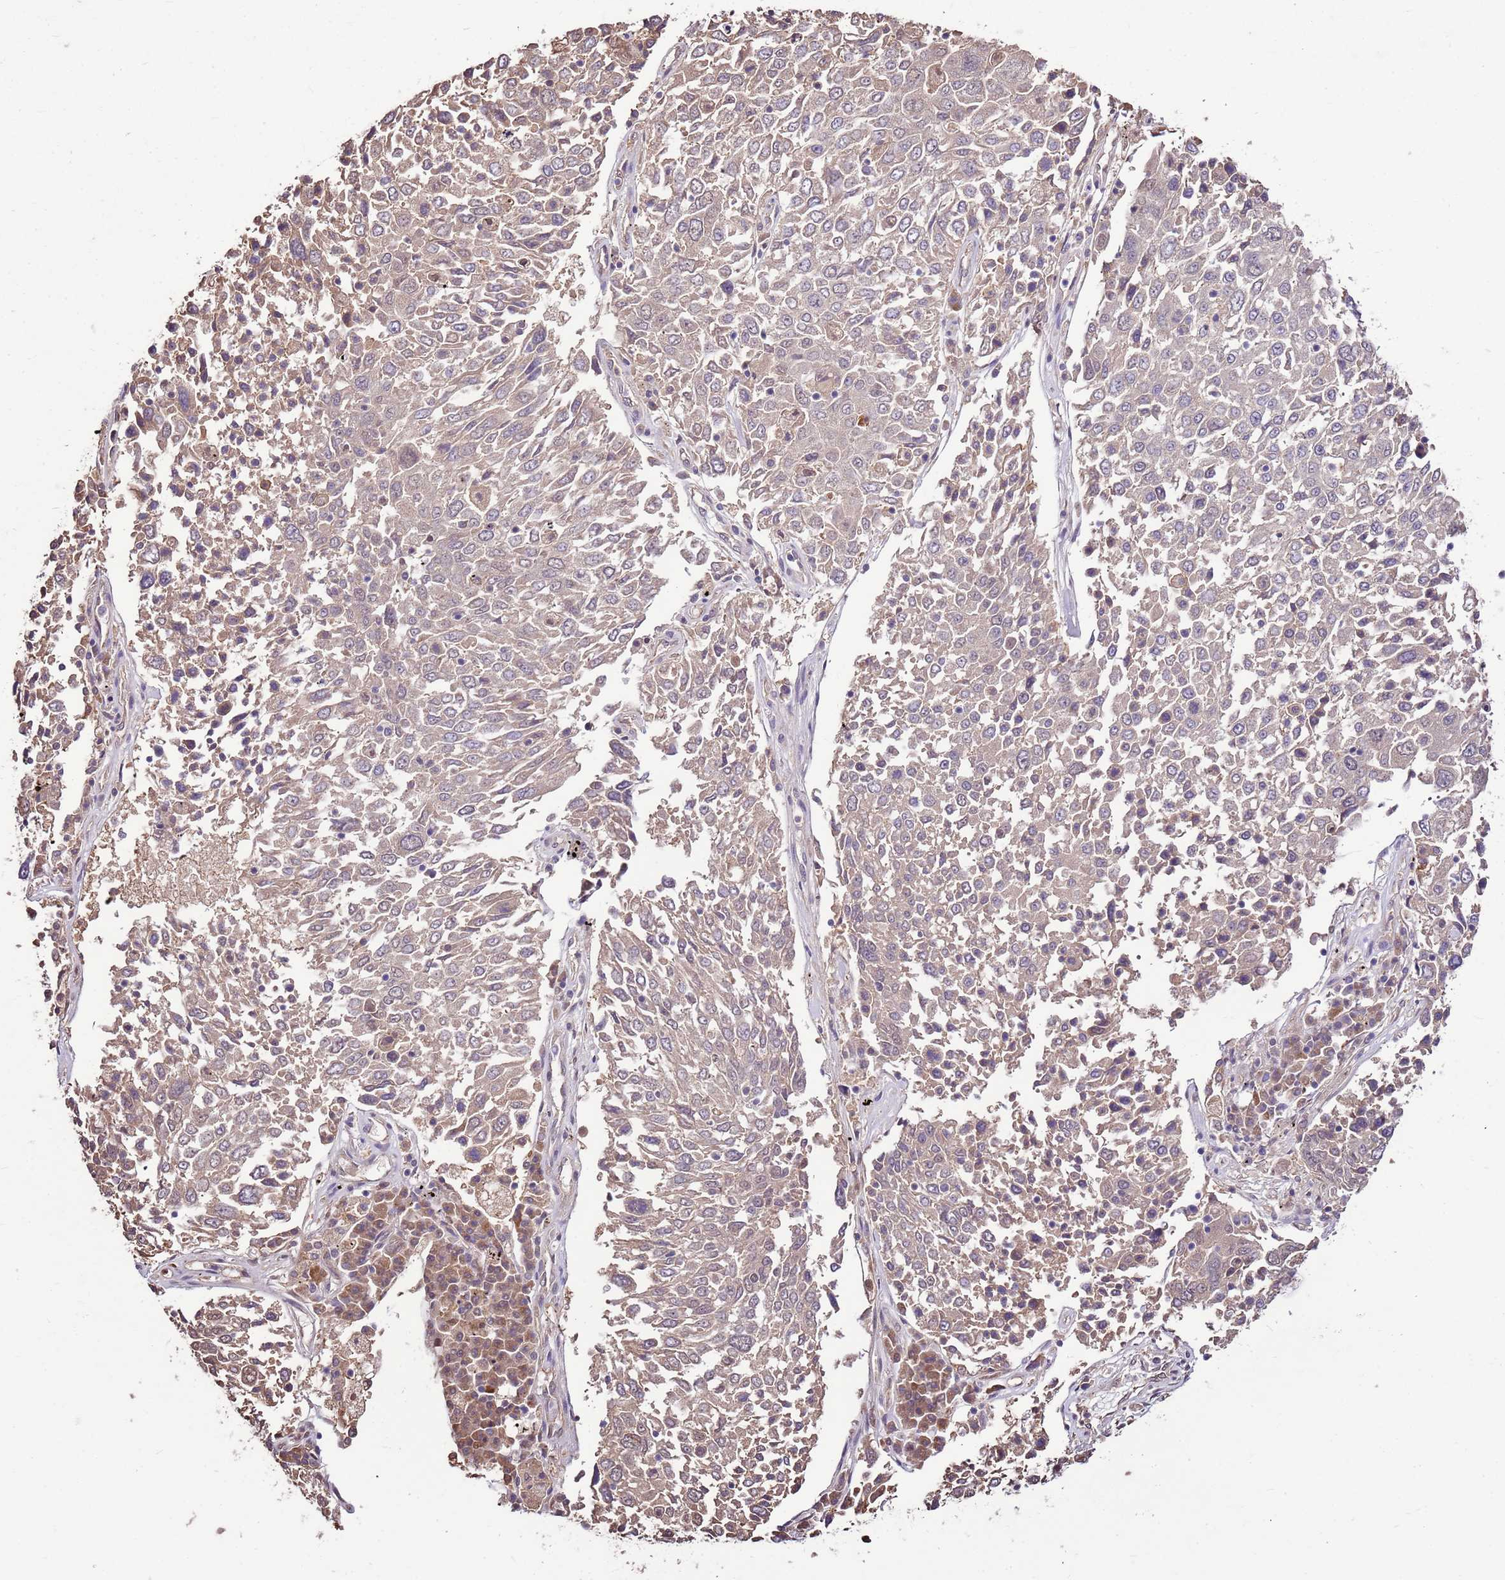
{"staining": {"intensity": "weak", "quantity": "<25%", "location": "cytoplasmic/membranous"}, "tissue": "lung cancer", "cell_type": "Tumor cells", "image_type": "cancer", "snomed": [{"axis": "morphology", "description": "Squamous cell carcinoma, NOS"}, {"axis": "topography", "description": "Lung"}], "caption": "This is an immunohistochemistry image of human lung cancer (squamous cell carcinoma). There is no positivity in tumor cells.", "gene": "BBS5", "patient": {"sex": "male", "age": 65}}